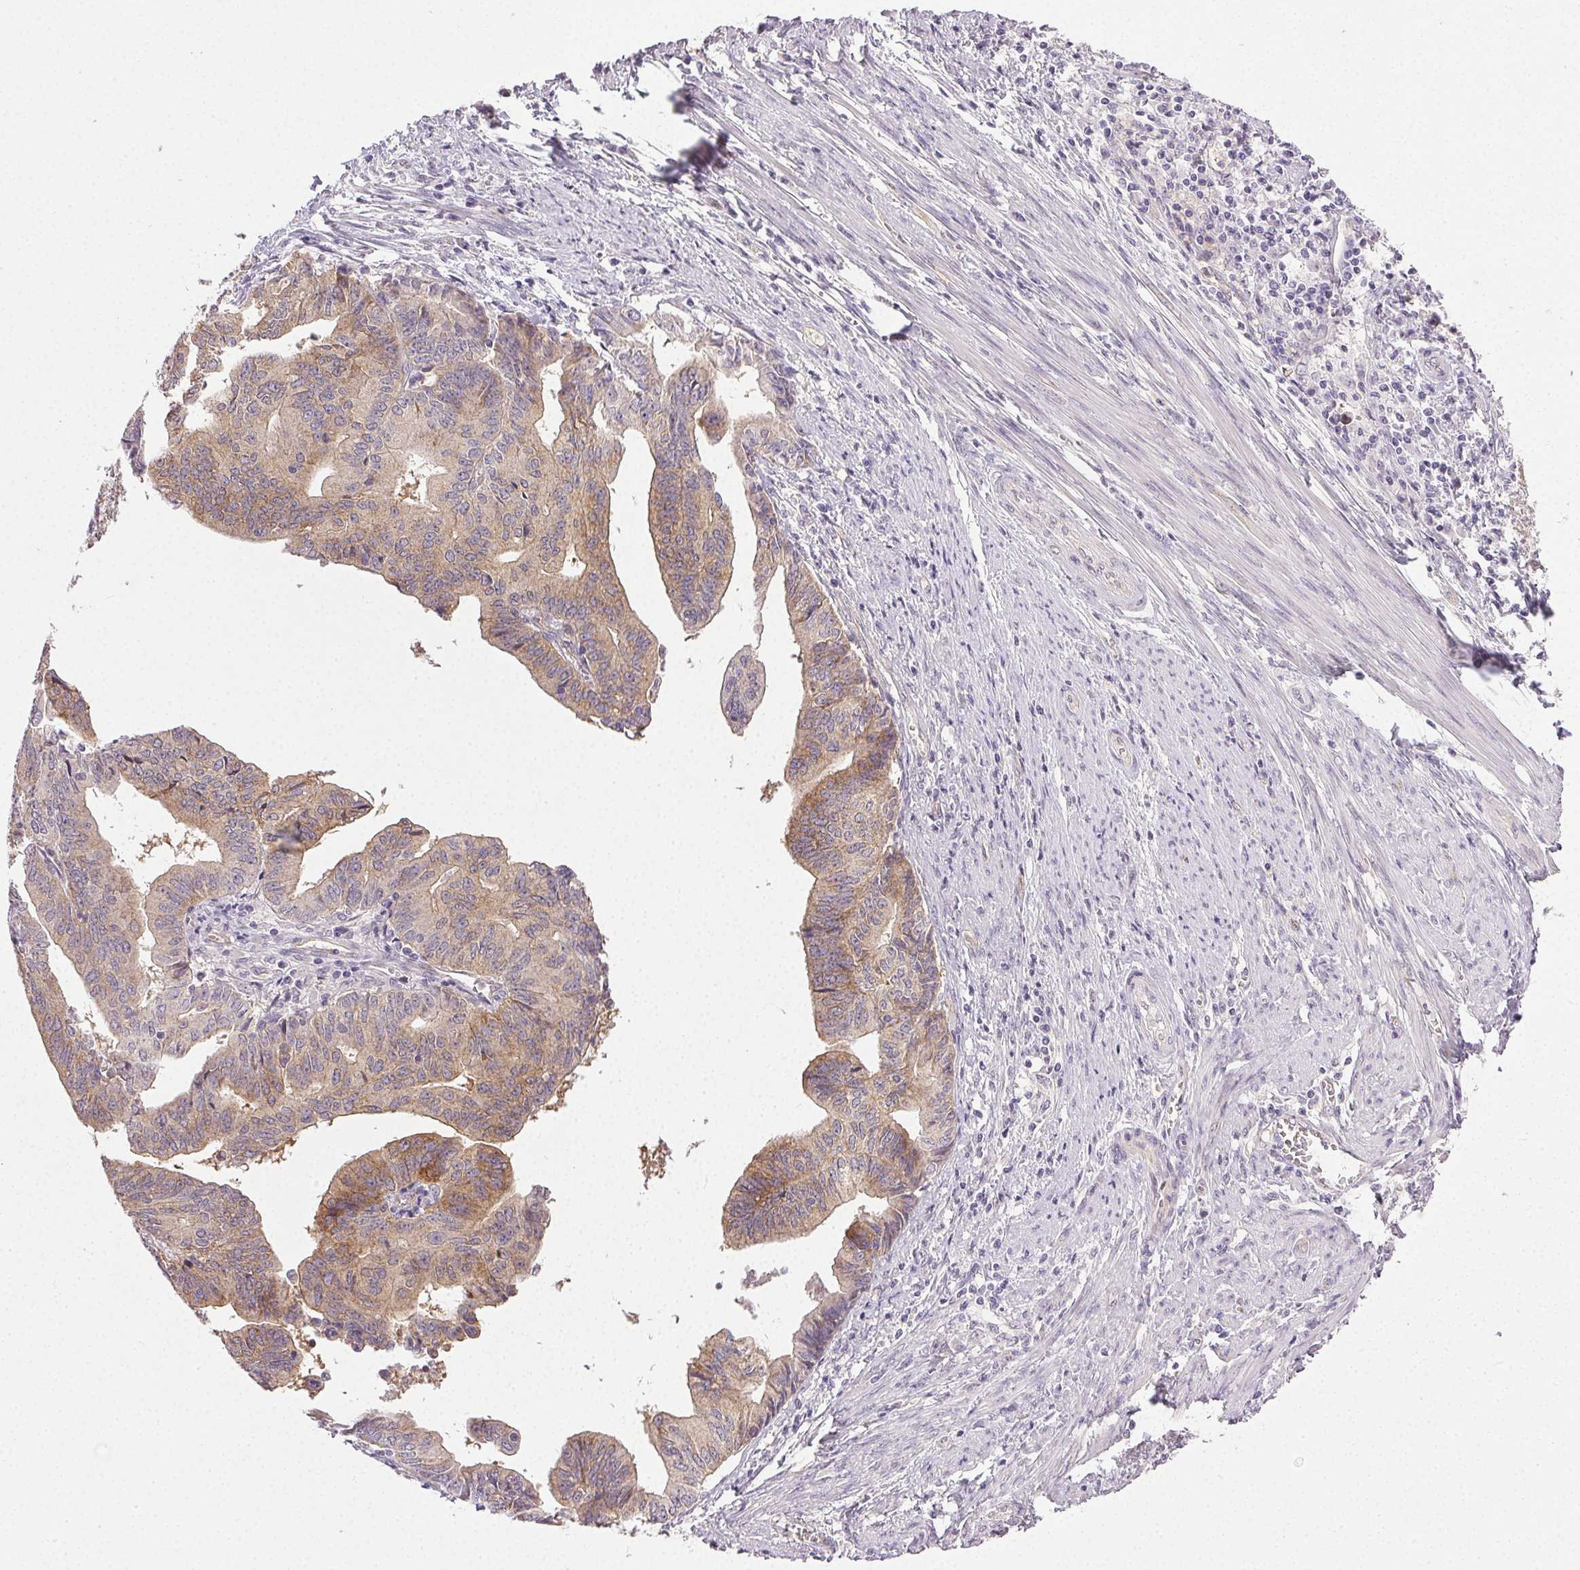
{"staining": {"intensity": "moderate", "quantity": "25%-75%", "location": "cytoplasmic/membranous"}, "tissue": "endometrial cancer", "cell_type": "Tumor cells", "image_type": "cancer", "snomed": [{"axis": "morphology", "description": "Adenocarcinoma, NOS"}, {"axis": "topography", "description": "Endometrium"}], "caption": "High-magnification brightfield microscopy of endometrial cancer (adenocarcinoma) stained with DAB (3,3'-diaminobenzidine) (brown) and counterstained with hematoxylin (blue). tumor cells exhibit moderate cytoplasmic/membranous expression is identified in approximately25%-75% of cells.", "gene": "PLCB1", "patient": {"sex": "female", "age": 65}}